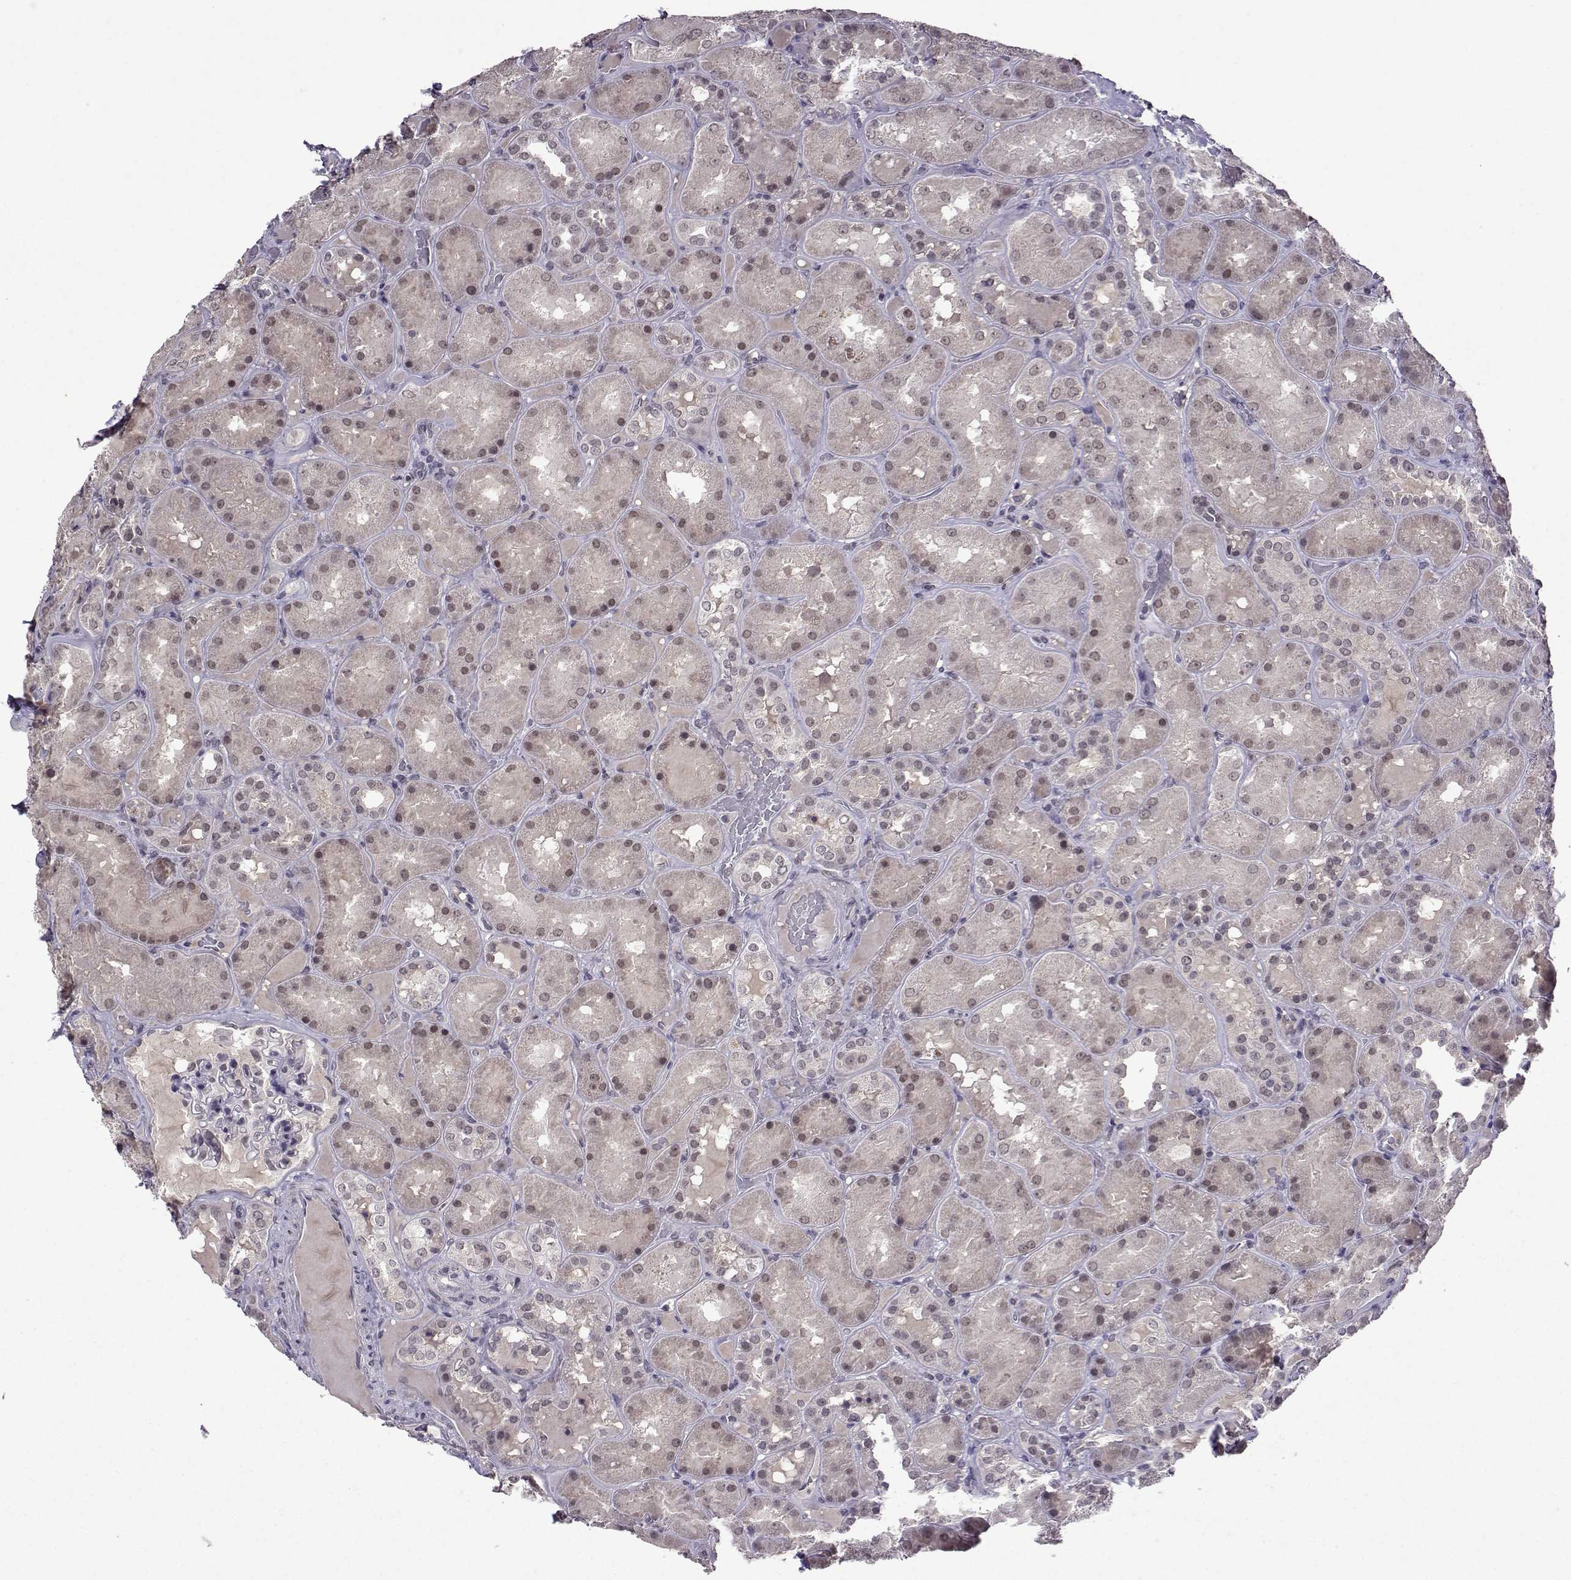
{"staining": {"intensity": "negative", "quantity": "none", "location": "none"}, "tissue": "kidney", "cell_type": "Cells in glomeruli", "image_type": "normal", "snomed": [{"axis": "morphology", "description": "Normal tissue, NOS"}, {"axis": "topography", "description": "Kidney"}], "caption": "This is a micrograph of immunohistochemistry staining of unremarkable kidney, which shows no expression in cells in glomeruli.", "gene": "CCL28", "patient": {"sex": "male", "age": 73}}